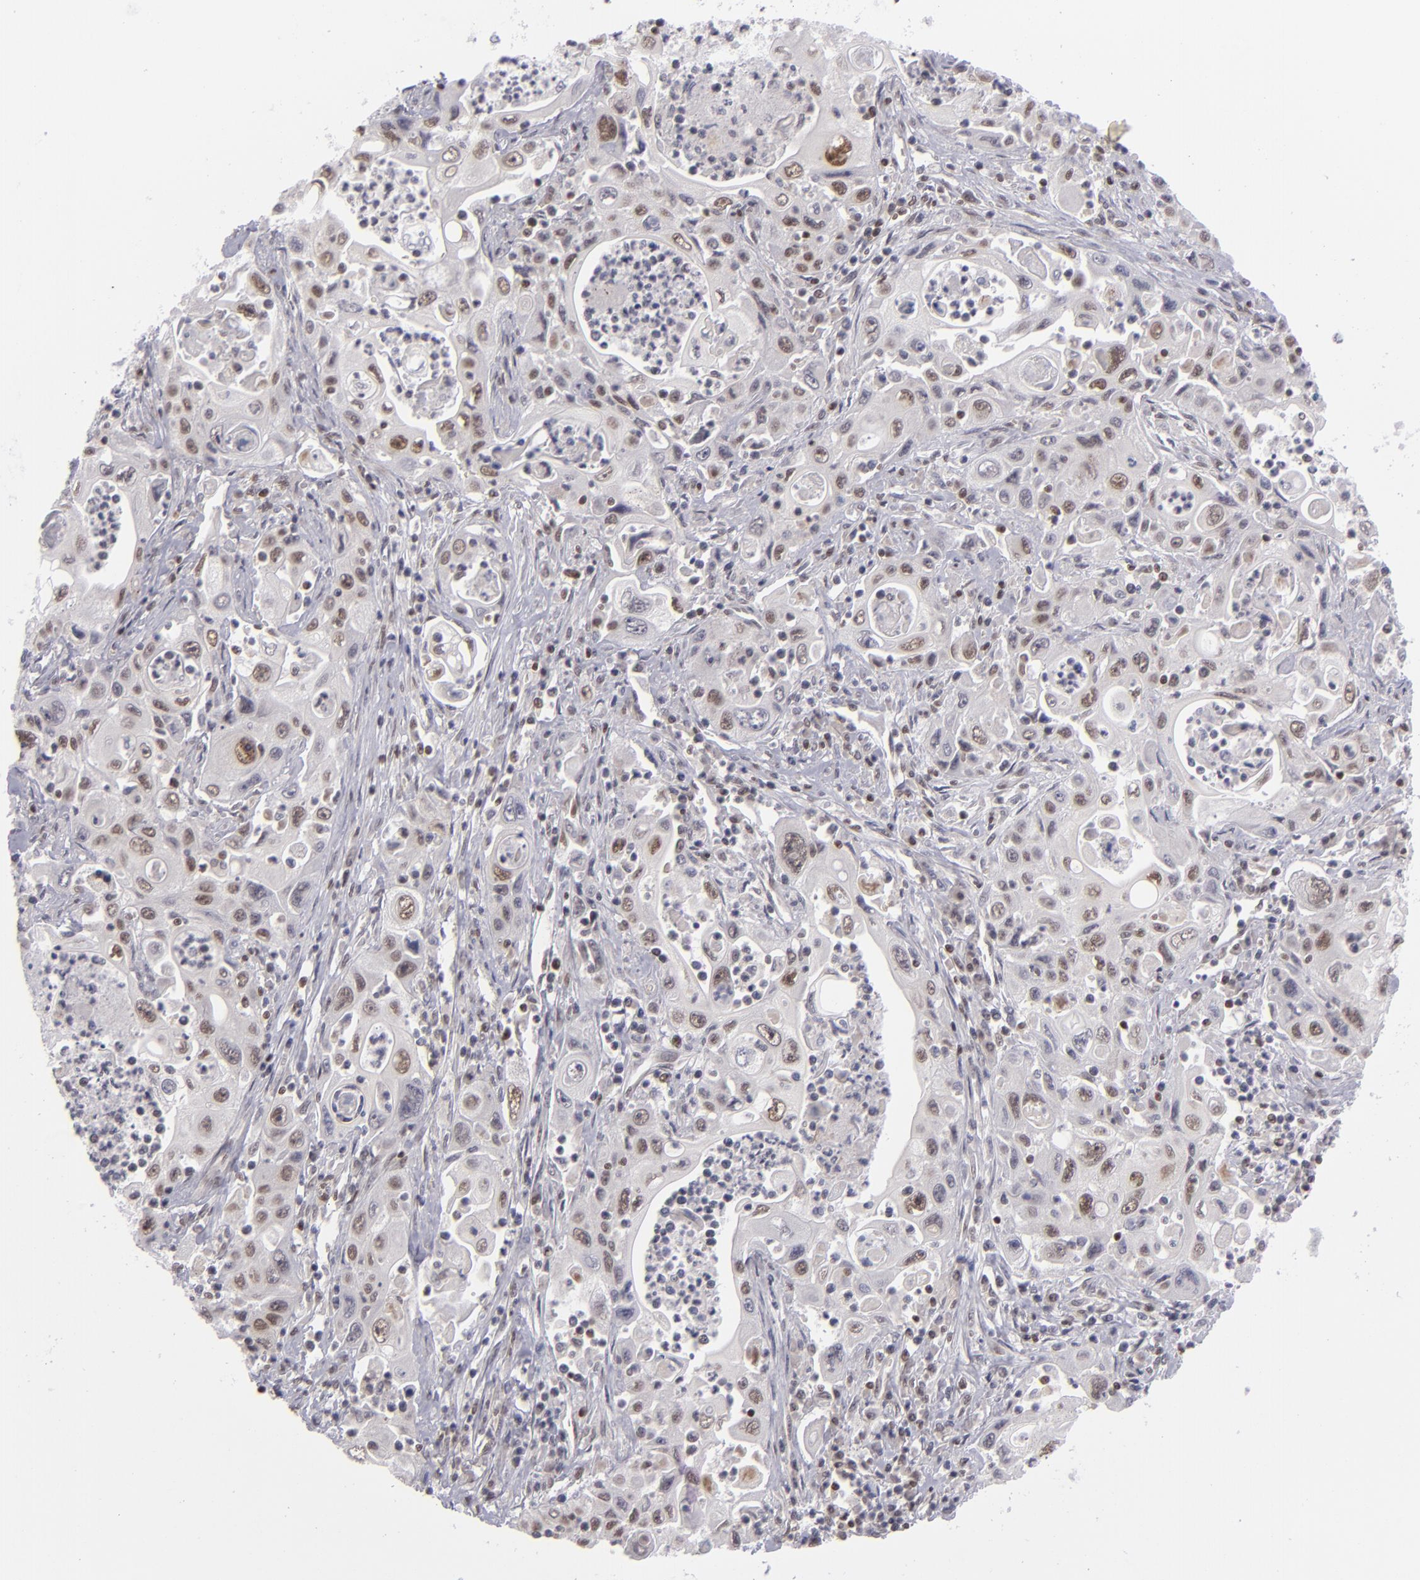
{"staining": {"intensity": "moderate", "quantity": "25%-75%", "location": "nuclear"}, "tissue": "pancreatic cancer", "cell_type": "Tumor cells", "image_type": "cancer", "snomed": [{"axis": "morphology", "description": "Adenocarcinoma, NOS"}, {"axis": "topography", "description": "Pancreas"}], "caption": "DAB (3,3'-diaminobenzidine) immunohistochemical staining of adenocarcinoma (pancreatic) exhibits moderate nuclear protein positivity in about 25%-75% of tumor cells.", "gene": "MLLT3", "patient": {"sex": "male", "age": 70}}